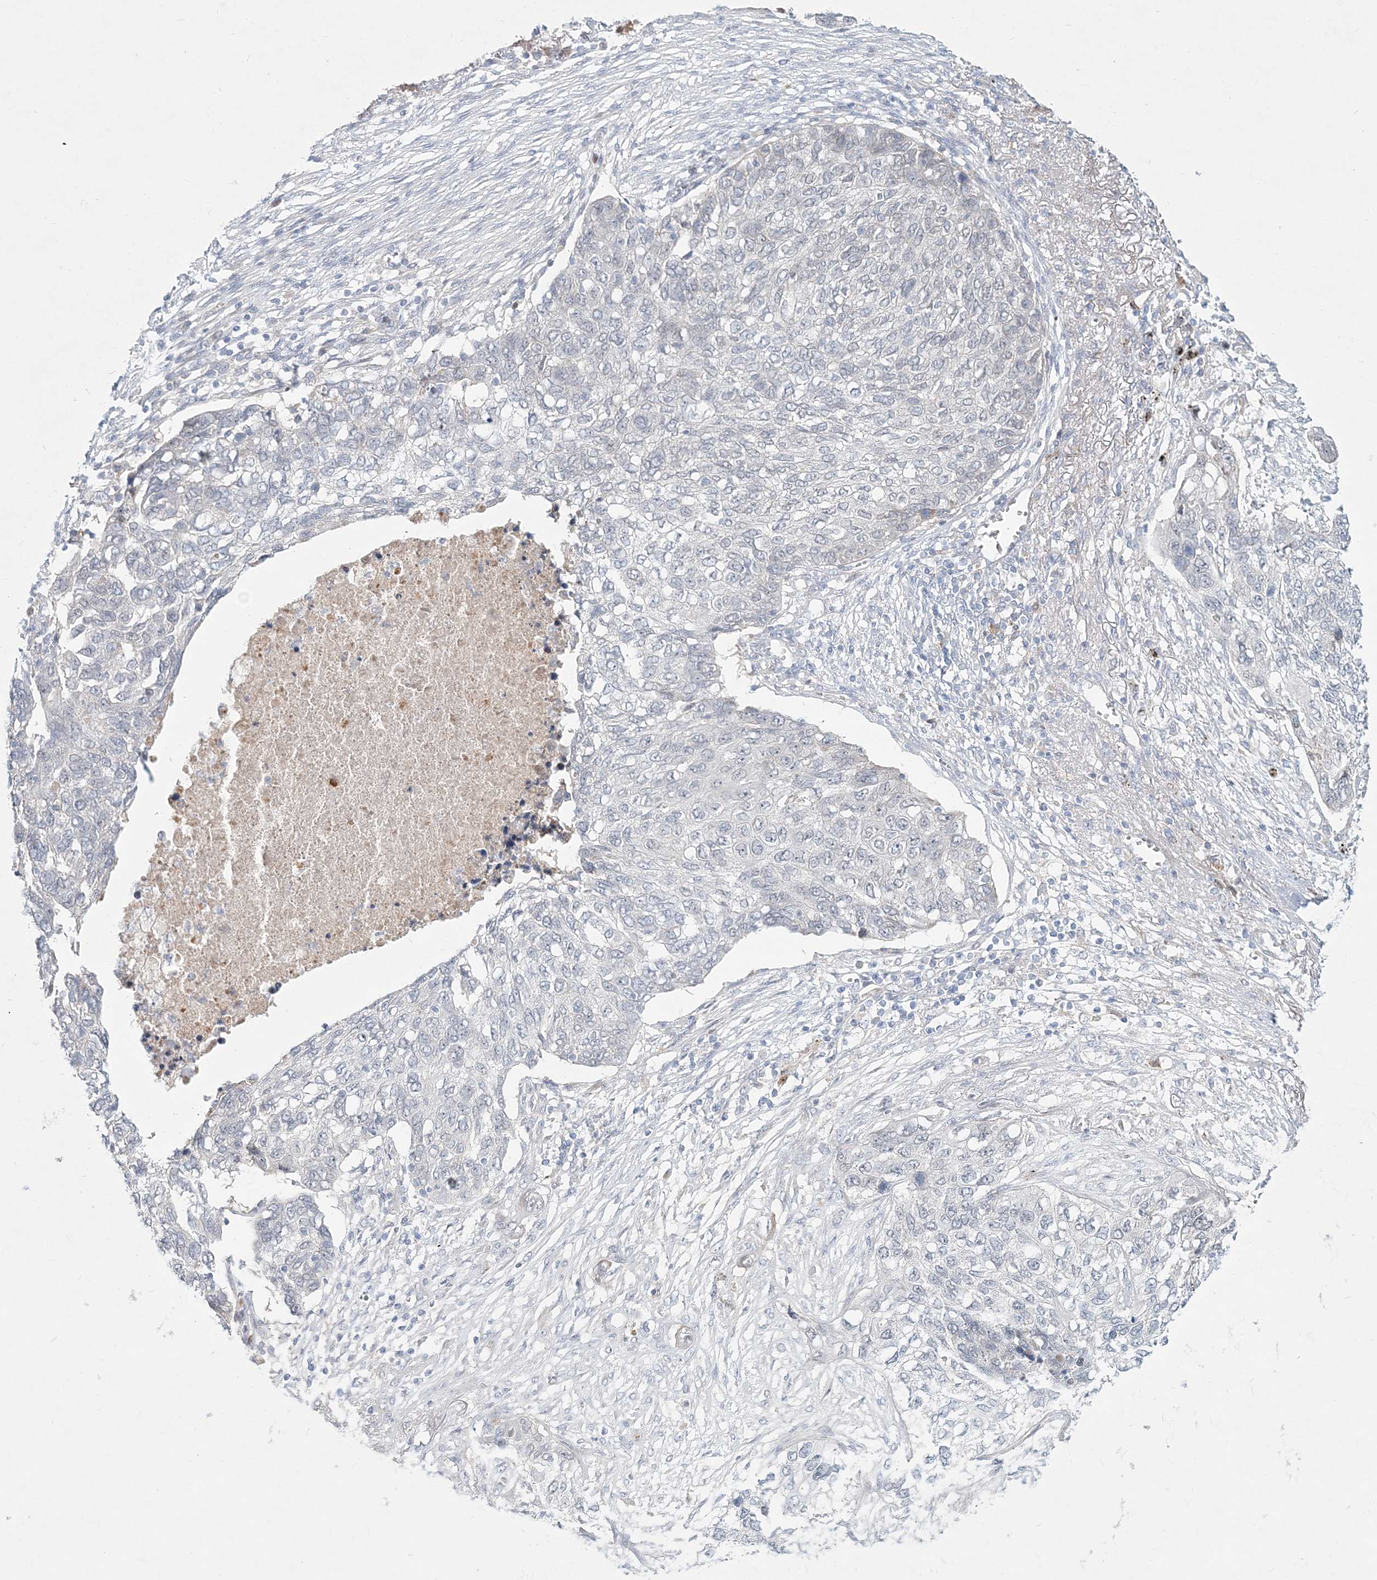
{"staining": {"intensity": "negative", "quantity": "none", "location": "none"}, "tissue": "lung cancer", "cell_type": "Tumor cells", "image_type": "cancer", "snomed": [{"axis": "morphology", "description": "Squamous cell carcinoma, NOS"}, {"axis": "topography", "description": "Lung"}], "caption": "Immunohistochemistry of lung squamous cell carcinoma demonstrates no positivity in tumor cells. The staining is performed using DAB (3,3'-diaminobenzidine) brown chromogen with nuclei counter-stained in using hematoxylin.", "gene": "DNAH5", "patient": {"sex": "female", "age": 63}}